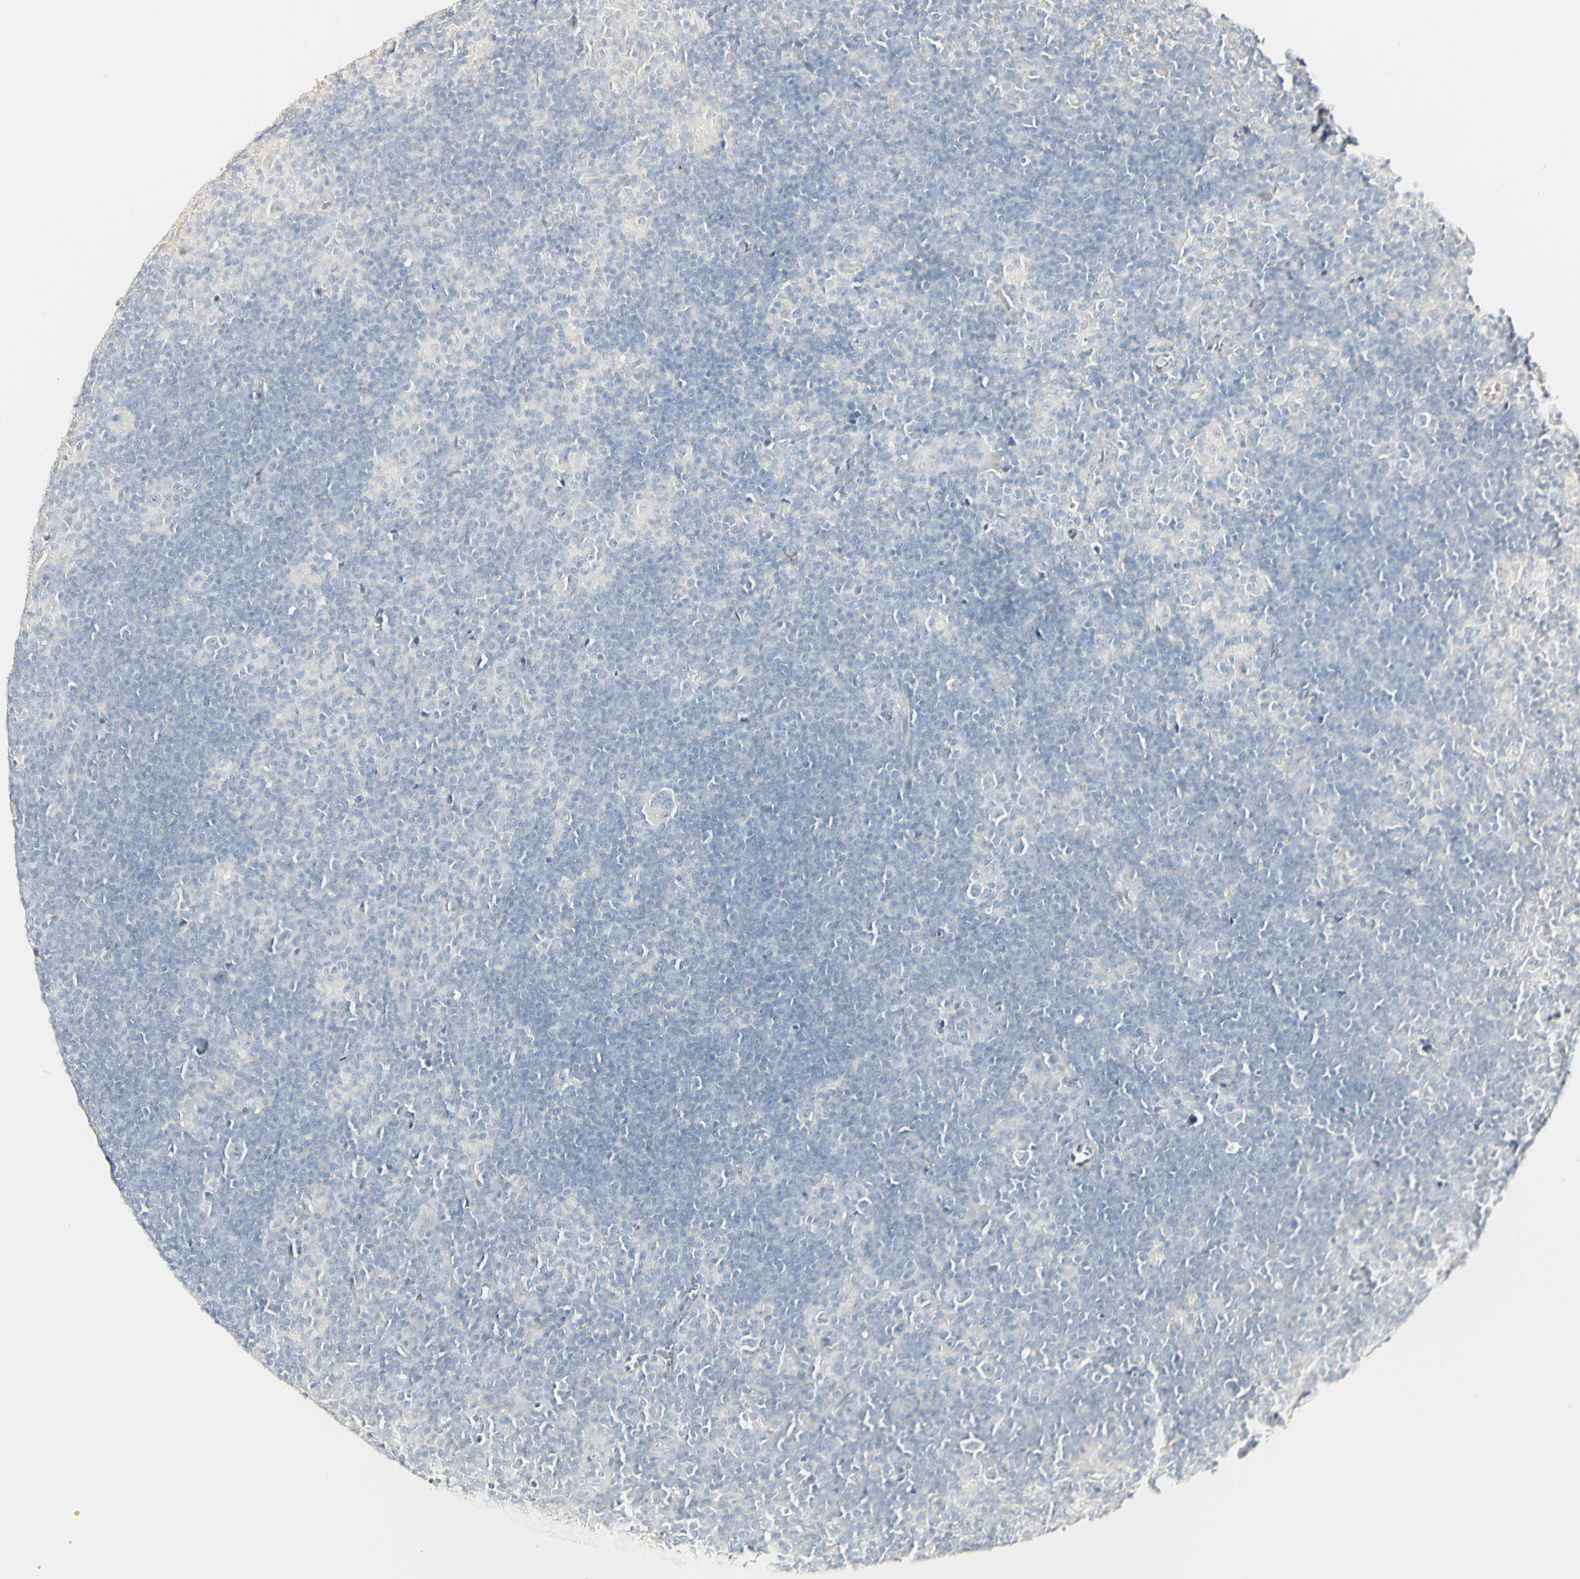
{"staining": {"intensity": "negative", "quantity": "none", "location": "none"}, "tissue": "lymphoma", "cell_type": "Tumor cells", "image_type": "cancer", "snomed": [{"axis": "morphology", "description": "Hodgkin's disease, NOS"}, {"axis": "topography", "description": "Lymph node"}], "caption": "Tumor cells are negative for protein expression in human Hodgkin's disease.", "gene": "DSC2", "patient": {"sex": "female", "age": 57}}